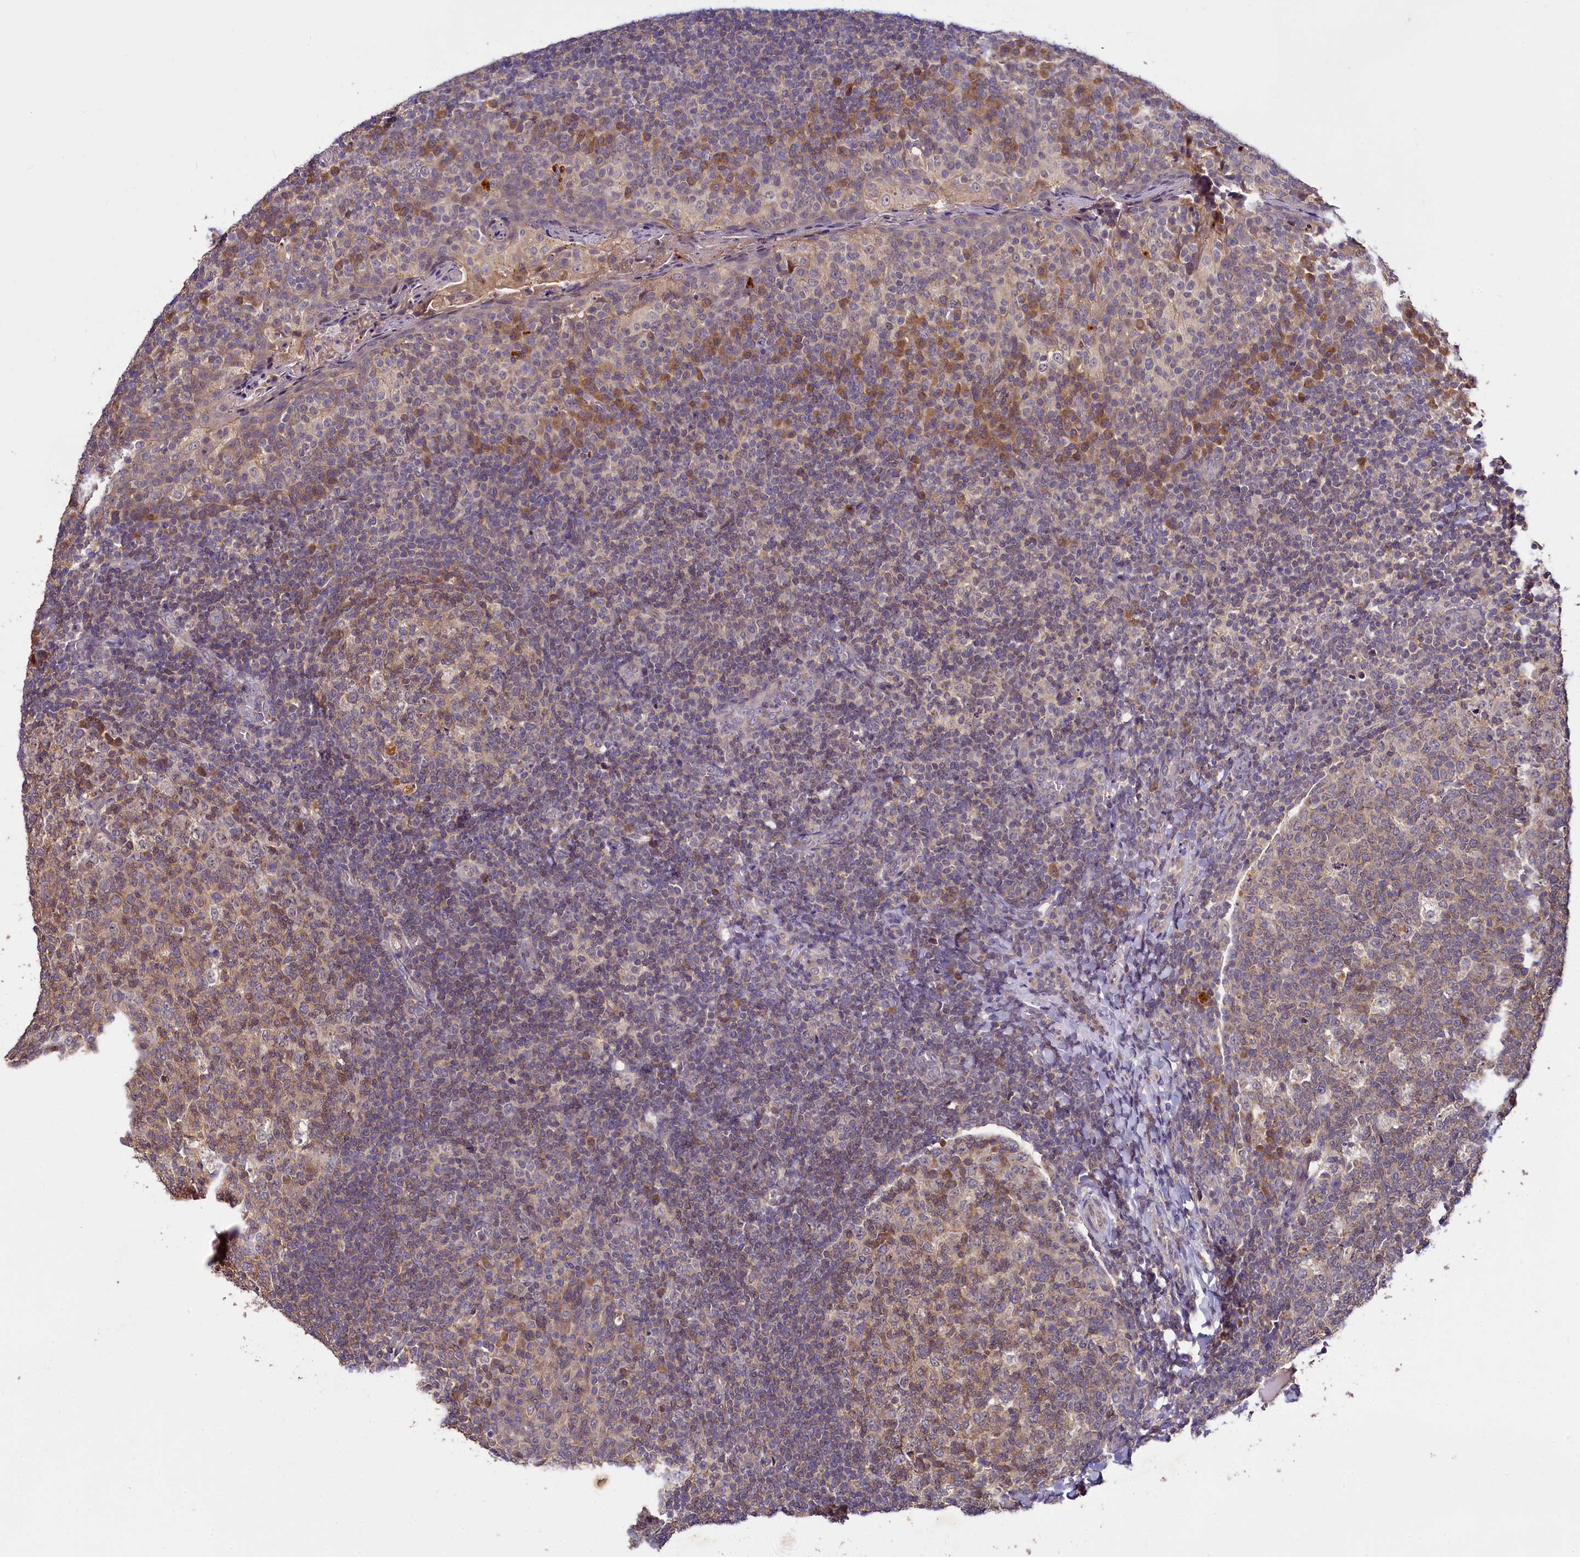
{"staining": {"intensity": "moderate", "quantity": "25%-75%", "location": "cytoplasmic/membranous"}, "tissue": "tonsil", "cell_type": "Germinal center cells", "image_type": "normal", "snomed": [{"axis": "morphology", "description": "Normal tissue, NOS"}, {"axis": "topography", "description": "Tonsil"}], "caption": "Germinal center cells demonstrate medium levels of moderate cytoplasmic/membranous expression in about 25%-75% of cells in unremarkable human tonsil.", "gene": "TMEM39A", "patient": {"sex": "female", "age": 19}}